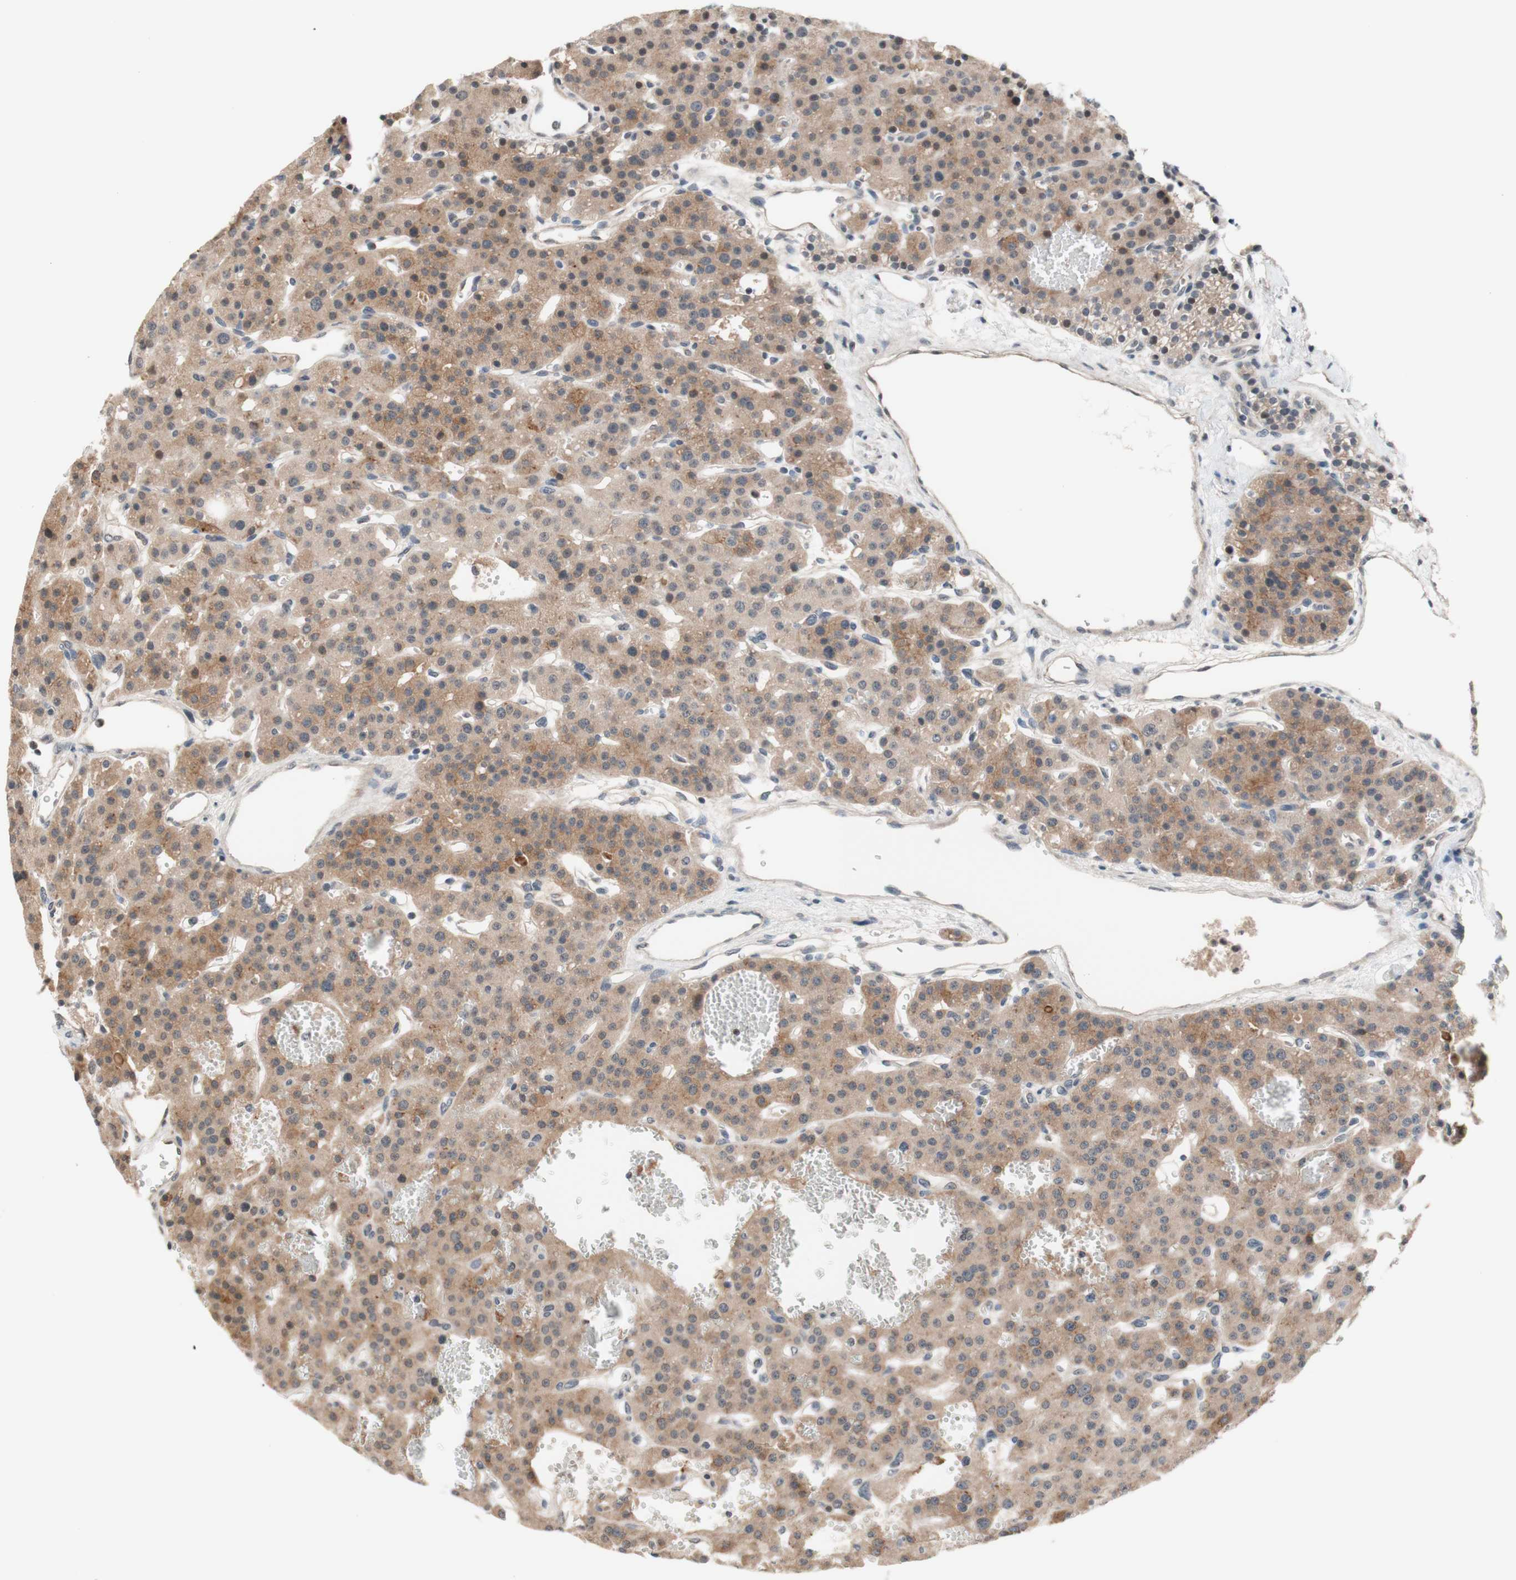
{"staining": {"intensity": "moderate", "quantity": "25%-75%", "location": "cytoplasmic/membranous,nuclear"}, "tissue": "parathyroid gland", "cell_type": "Glandular cells", "image_type": "normal", "snomed": [{"axis": "morphology", "description": "Normal tissue, NOS"}, {"axis": "morphology", "description": "Adenoma, NOS"}, {"axis": "topography", "description": "Parathyroid gland"}], "caption": "Protein expression analysis of benign parathyroid gland exhibits moderate cytoplasmic/membranous,nuclear expression in approximately 25%-75% of glandular cells. The protein of interest is stained brown, and the nuclei are stained in blue (DAB IHC with brightfield microscopy, high magnification).", "gene": "CD55", "patient": {"sex": "female", "age": 81}}